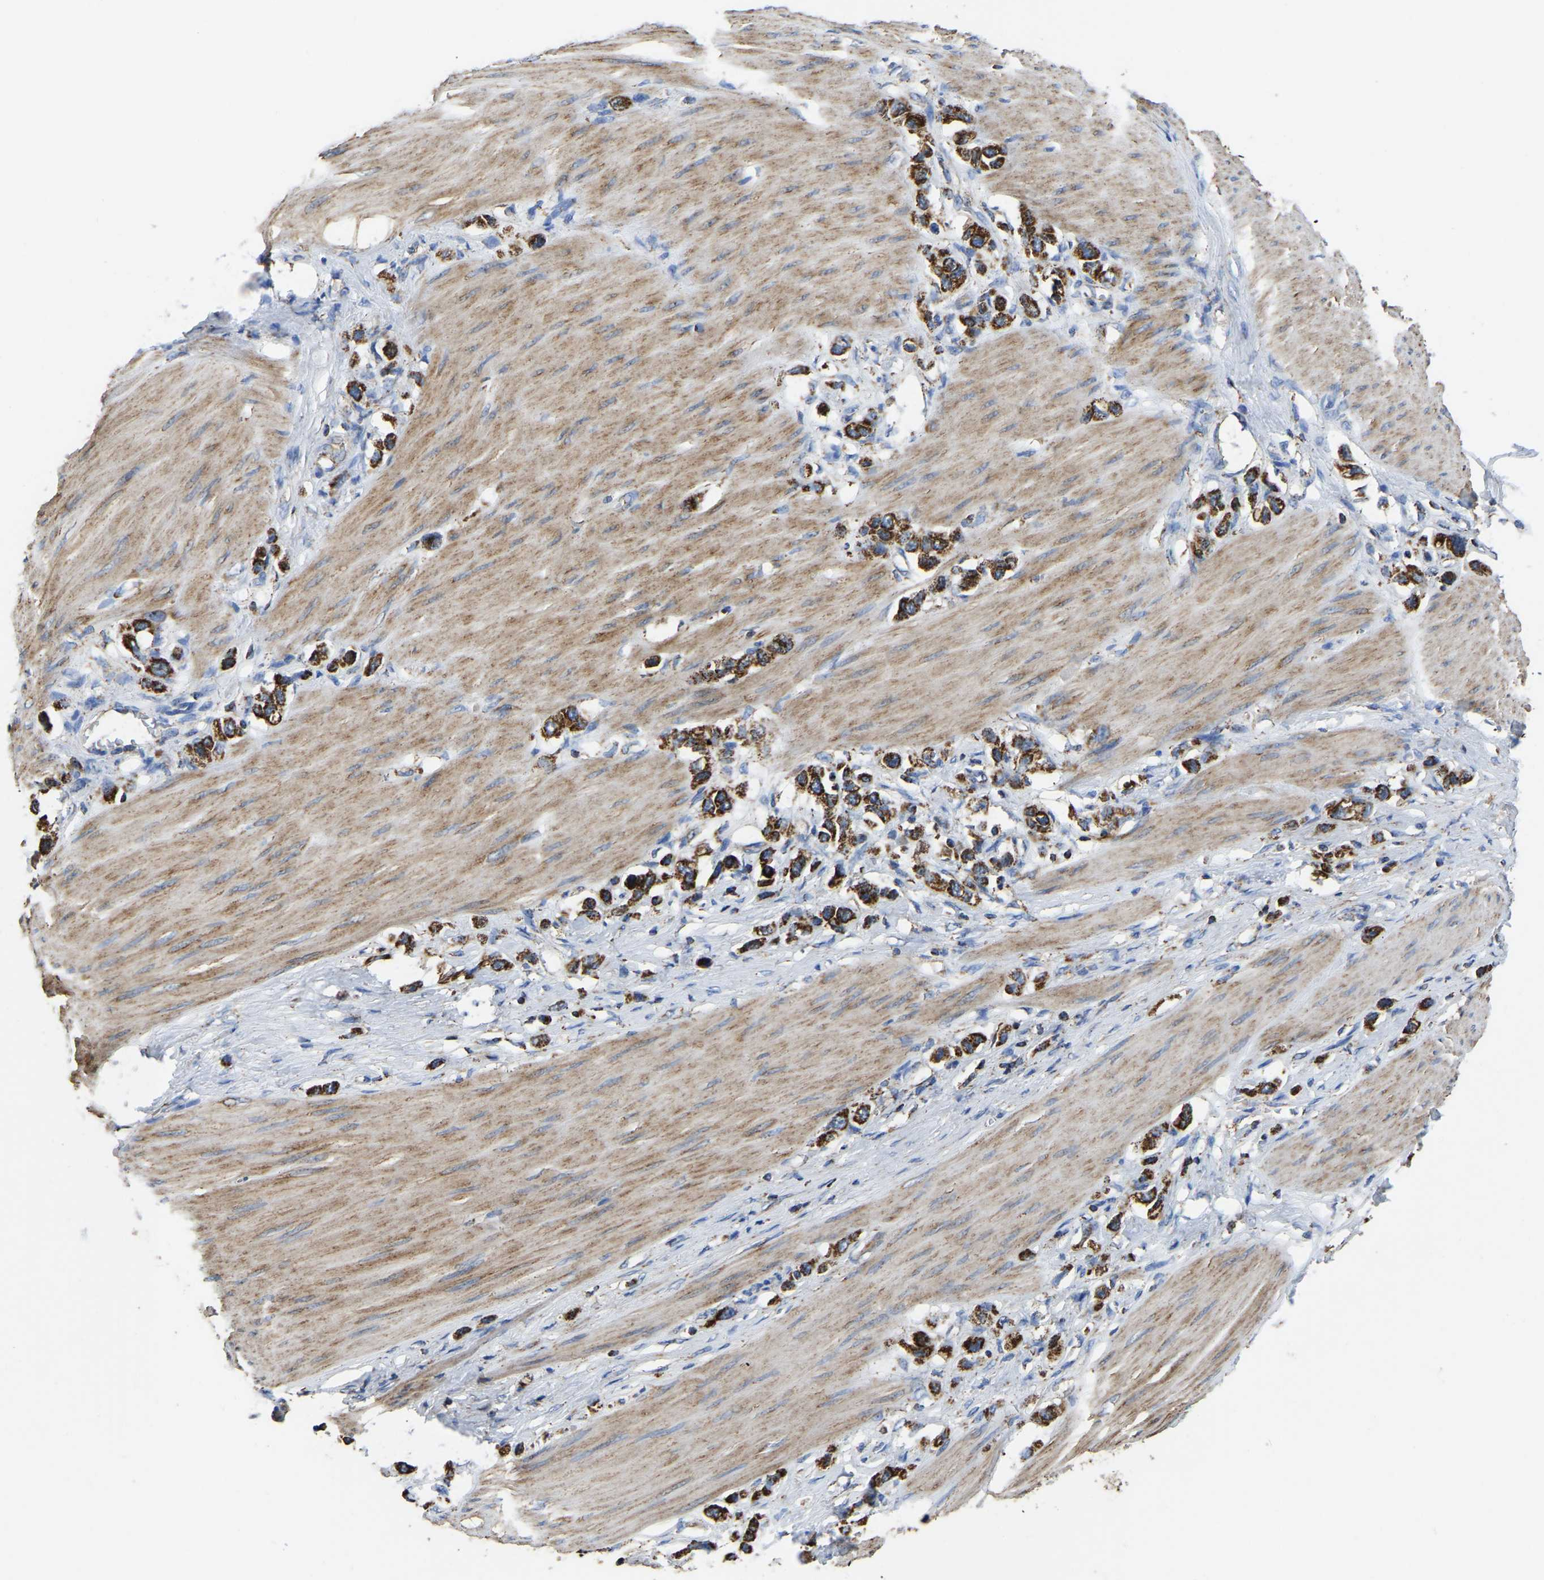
{"staining": {"intensity": "strong", "quantity": ">75%", "location": "cytoplasmic/membranous"}, "tissue": "stomach cancer", "cell_type": "Tumor cells", "image_type": "cancer", "snomed": [{"axis": "morphology", "description": "Adenocarcinoma, NOS"}, {"axis": "topography", "description": "Stomach"}], "caption": "This is a histology image of immunohistochemistry (IHC) staining of stomach adenocarcinoma, which shows strong positivity in the cytoplasmic/membranous of tumor cells.", "gene": "ETFA", "patient": {"sex": "female", "age": 65}}